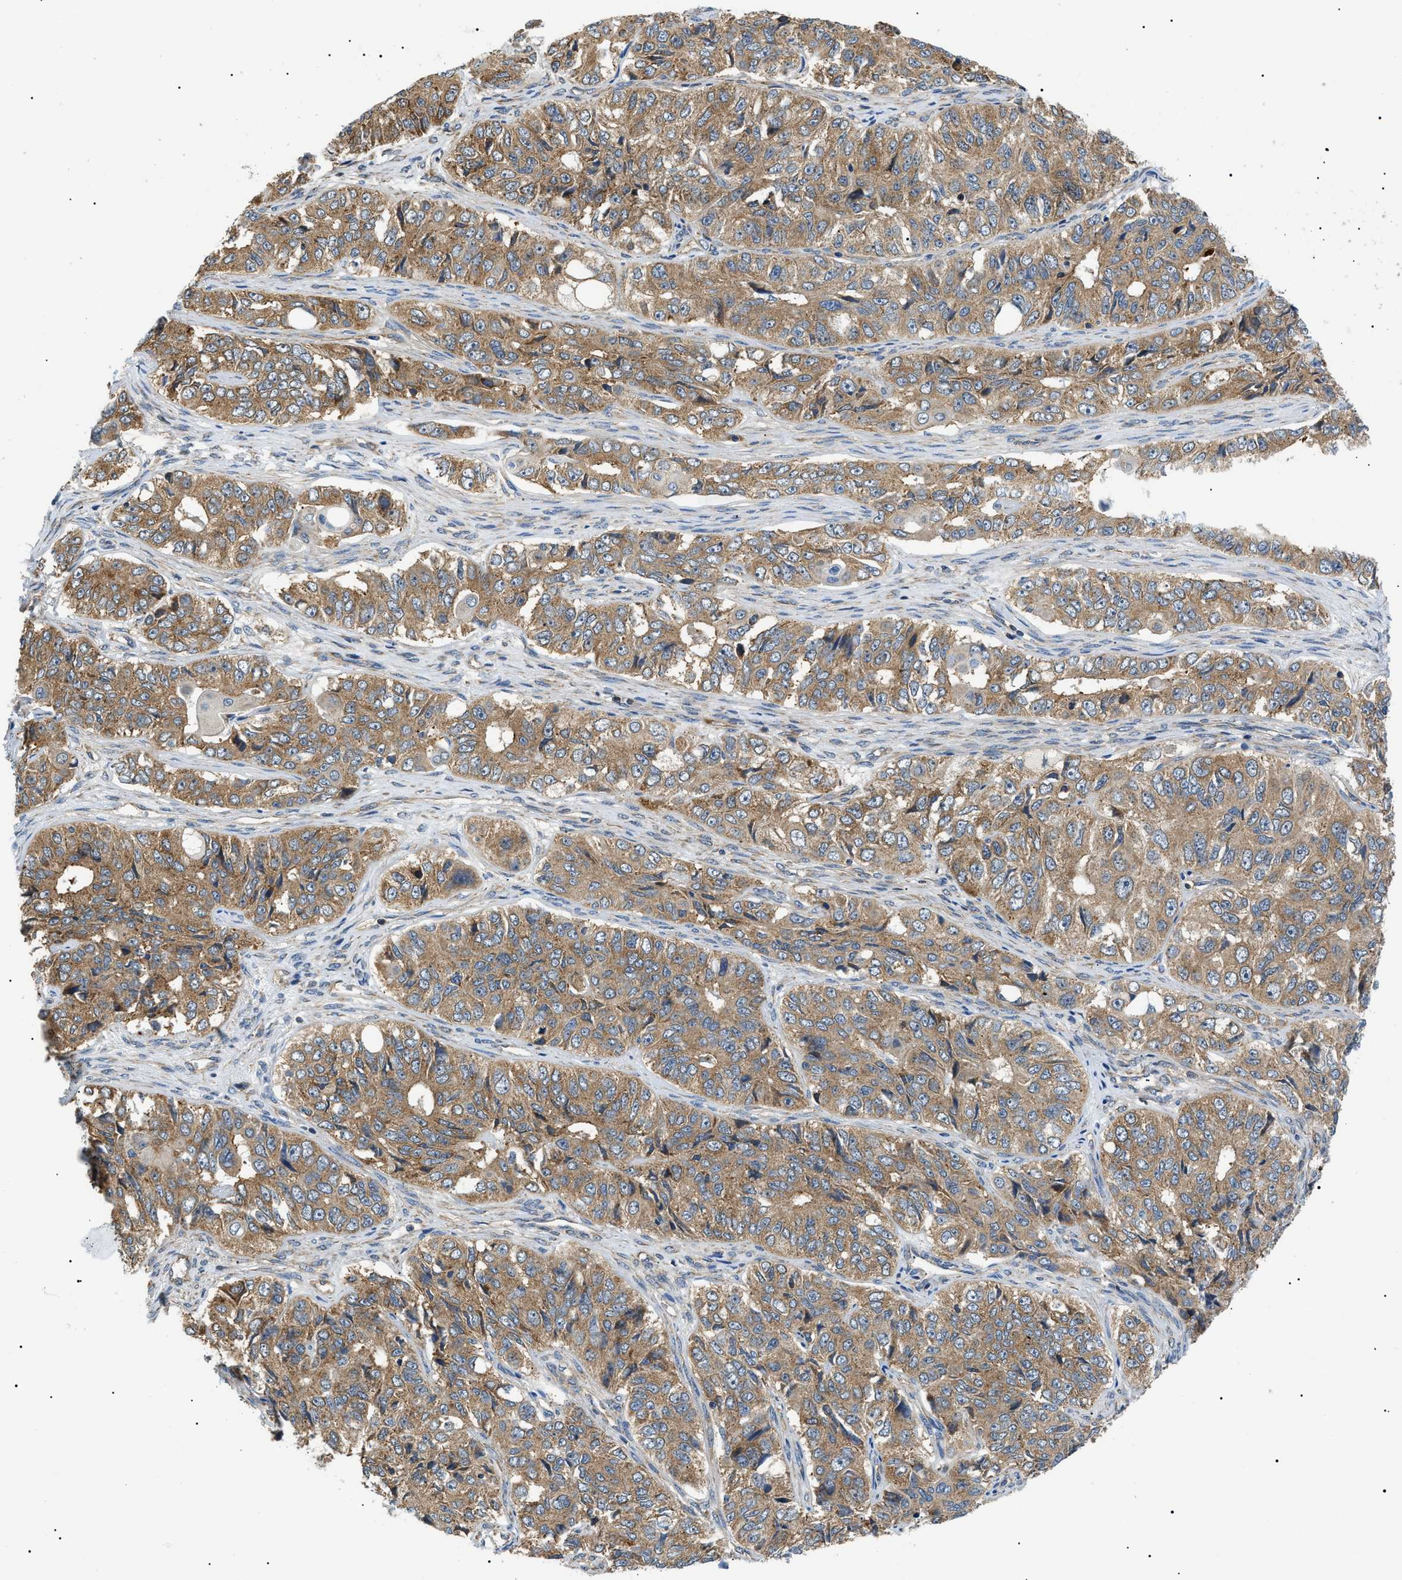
{"staining": {"intensity": "moderate", "quantity": ">75%", "location": "cytoplasmic/membranous"}, "tissue": "ovarian cancer", "cell_type": "Tumor cells", "image_type": "cancer", "snomed": [{"axis": "morphology", "description": "Carcinoma, endometroid"}, {"axis": "topography", "description": "Ovary"}], "caption": "The immunohistochemical stain shows moderate cytoplasmic/membranous staining in tumor cells of ovarian cancer (endometroid carcinoma) tissue.", "gene": "SRPK1", "patient": {"sex": "female", "age": 51}}